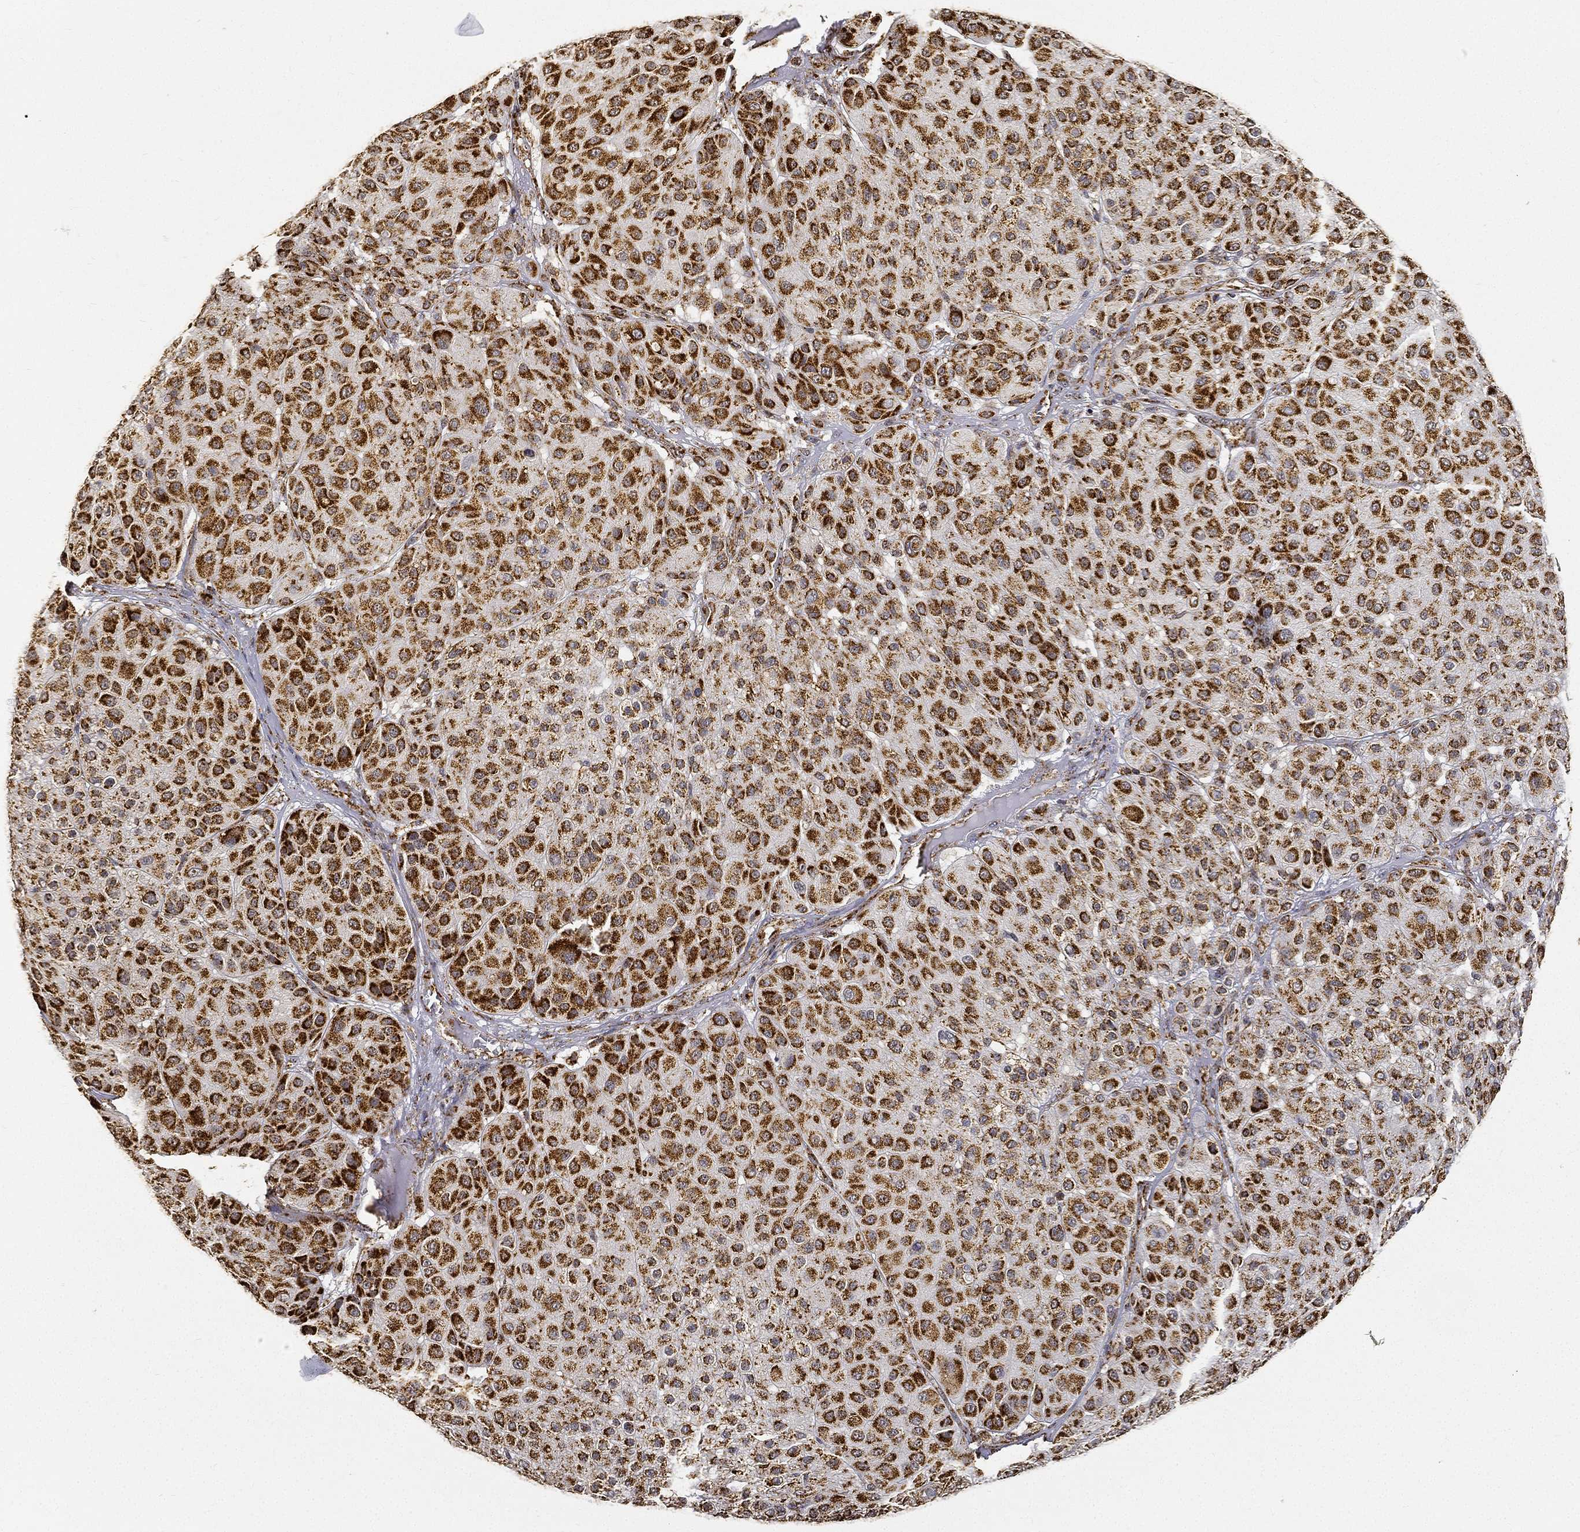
{"staining": {"intensity": "strong", "quantity": ">75%", "location": "cytoplasmic/membranous"}, "tissue": "melanoma", "cell_type": "Tumor cells", "image_type": "cancer", "snomed": [{"axis": "morphology", "description": "Malignant melanoma, Metastatic site"}, {"axis": "topography", "description": "Smooth muscle"}], "caption": "Strong cytoplasmic/membranous staining is present in about >75% of tumor cells in melanoma. Nuclei are stained in blue.", "gene": "NDUFAB1", "patient": {"sex": "male", "age": 41}}